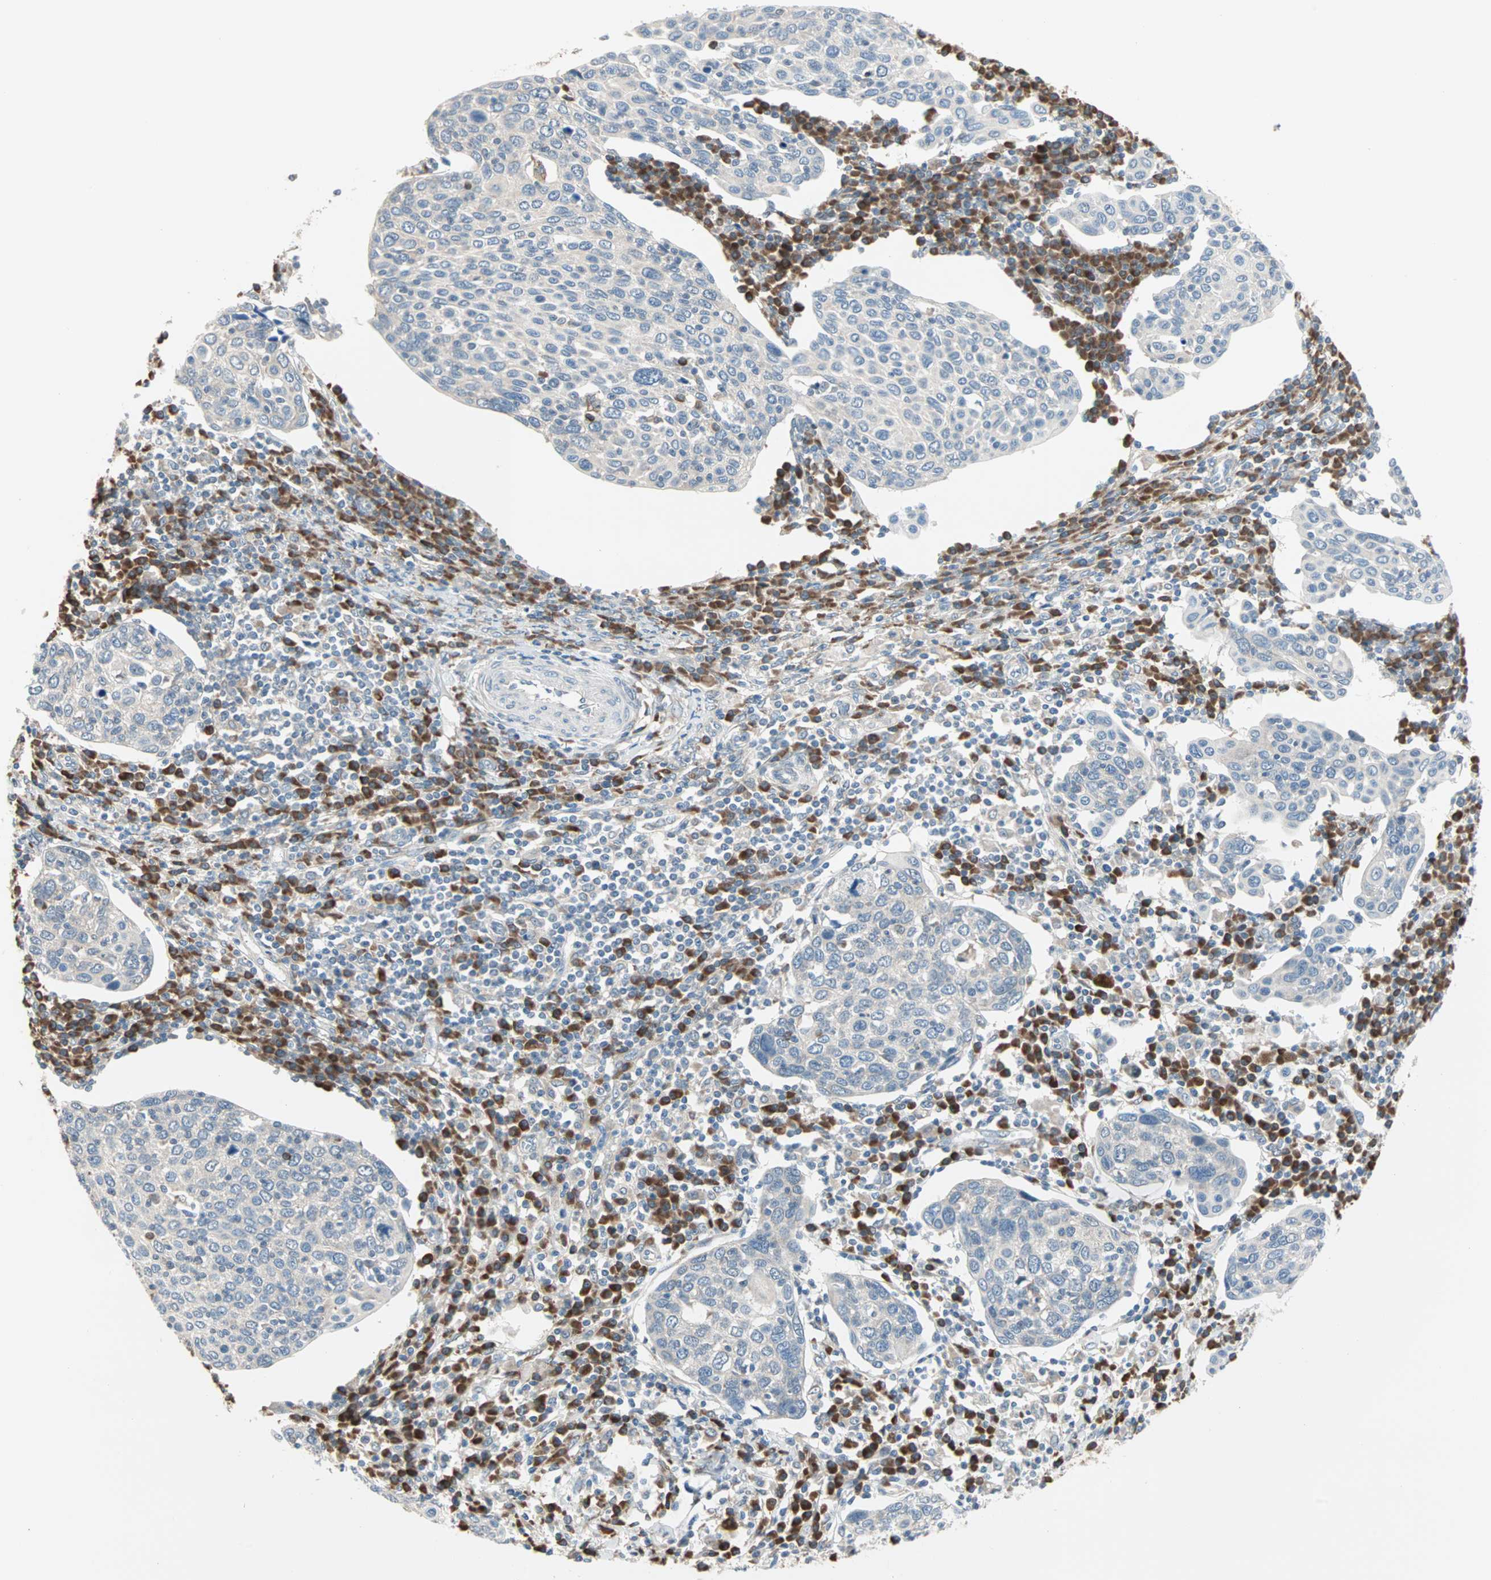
{"staining": {"intensity": "negative", "quantity": "none", "location": "none"}, "tissue": "cervical cancer", "cell_type": "Tumor cells", "image_type": "cancer", "snomed": [{"axis": "morphology", "description": "Squamous cell carcinoma, NOS"}, {"axis": "topography", "description": "Cervix"}], "caption": "A high-resolution histopathology image shows immunohistochemistry staining of cervical cancer, which displays no significant positivity in tumor cells.", "gene": "SAR1A", "patient": {"sex": "female", "age": 40}}